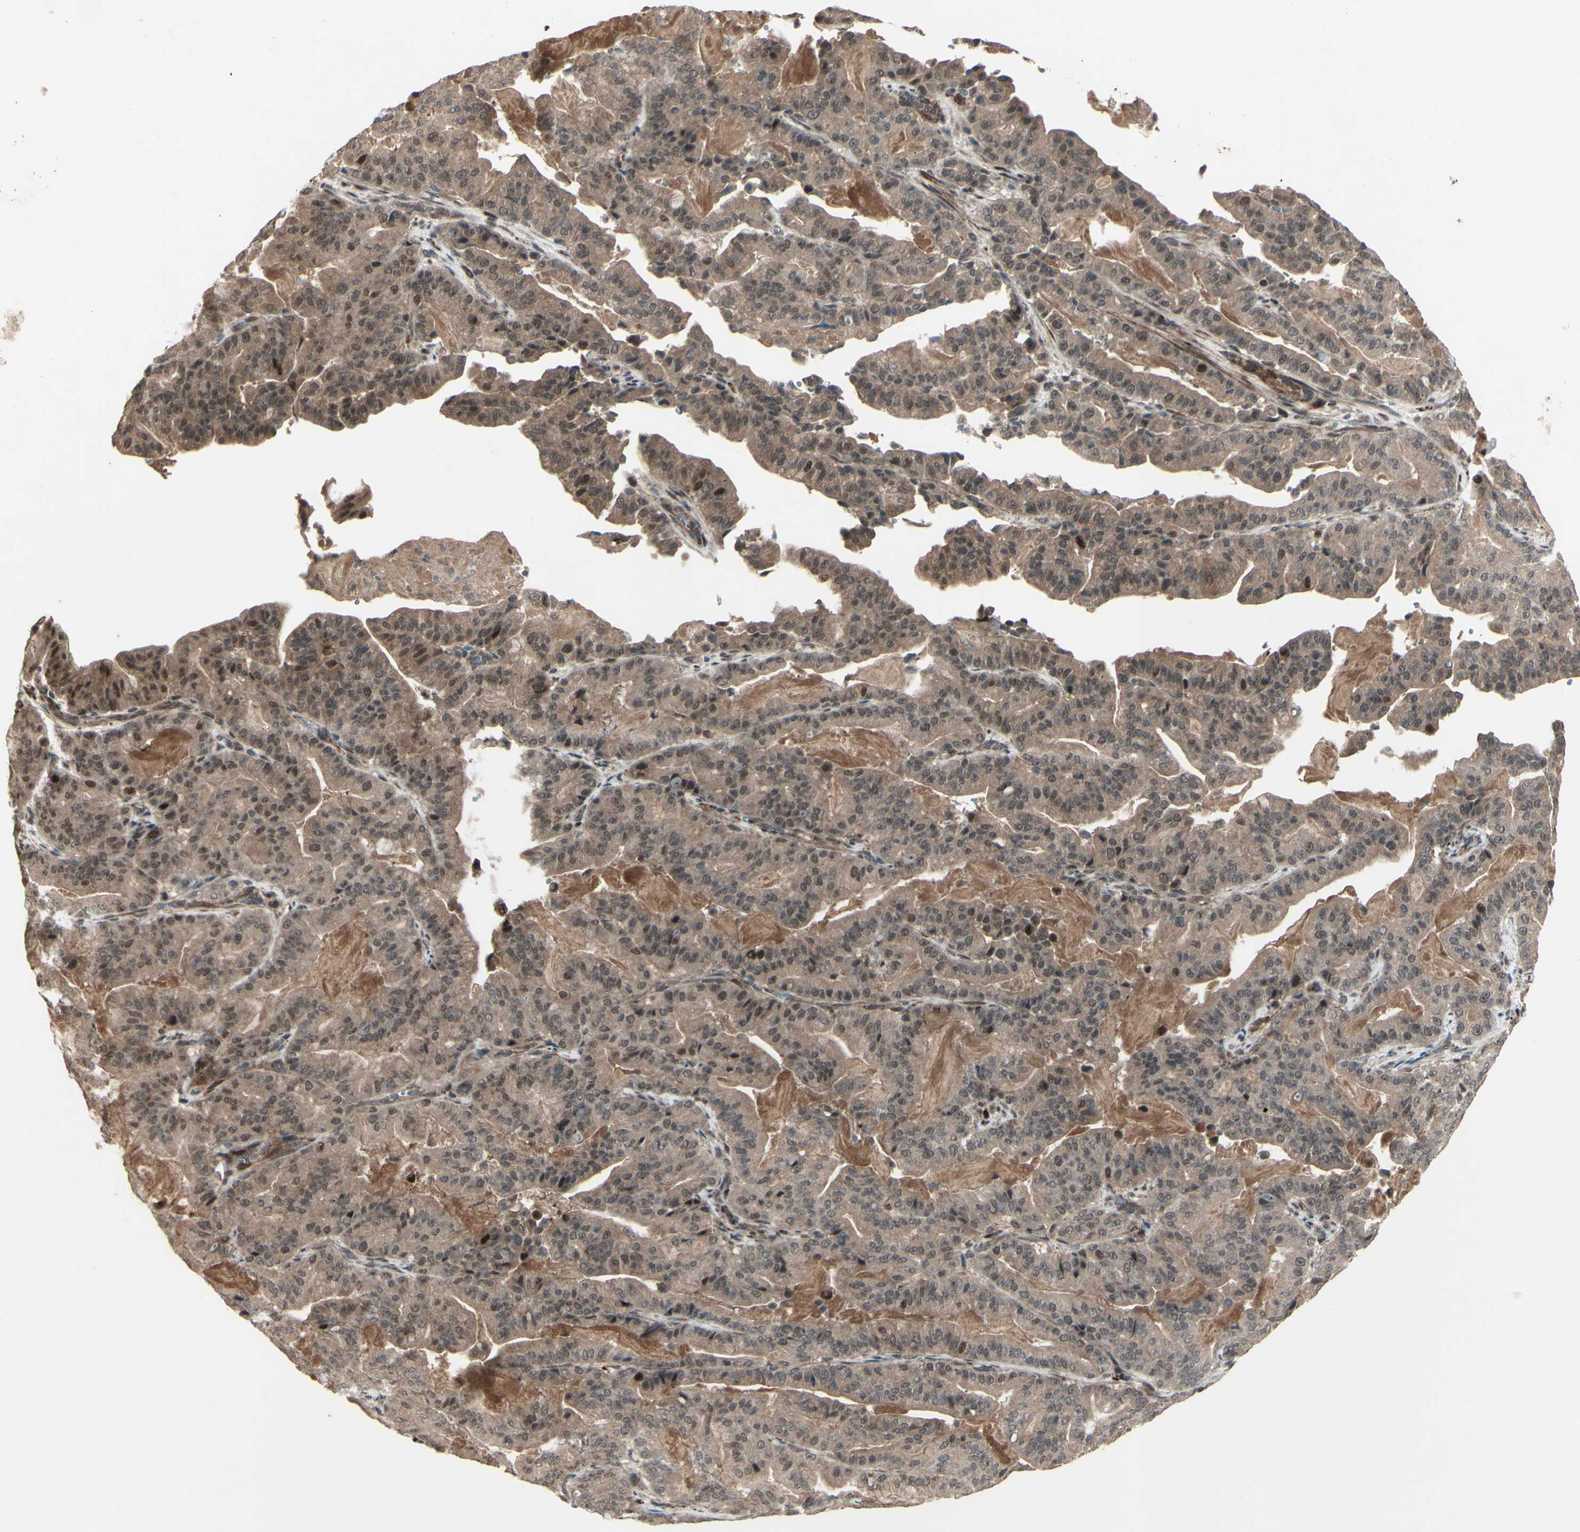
{"staining": {"intensity": "moderate", "quantity": ">75%", "location": "cytoplasmic/membranous,nuclear"}, "tissue": "pancreatic cancer", "cell_type": "Tumor cells", "image_type": "cancer", "snomed": [{"axis": "morphology", "description": "Adenocarcinoma, NOS"}, {"axis": "topography", "description": "Pancreas"}], "caption": "Immunohistochemistry staining of pancreatic adenocarcinoma, which shows medium levels of moderate cytoplasmic/membranous and nuclear staining in about >75% of tumor cells indicating moderate cytoplasmic/membranous and nuclear protein staining. The staining was performed using DAB (brown) for protein detection and nuclei were counterstained in hematoxylin (blue).", "gene": "MLF2", "patient": {"sex": "male", "age": 63}}